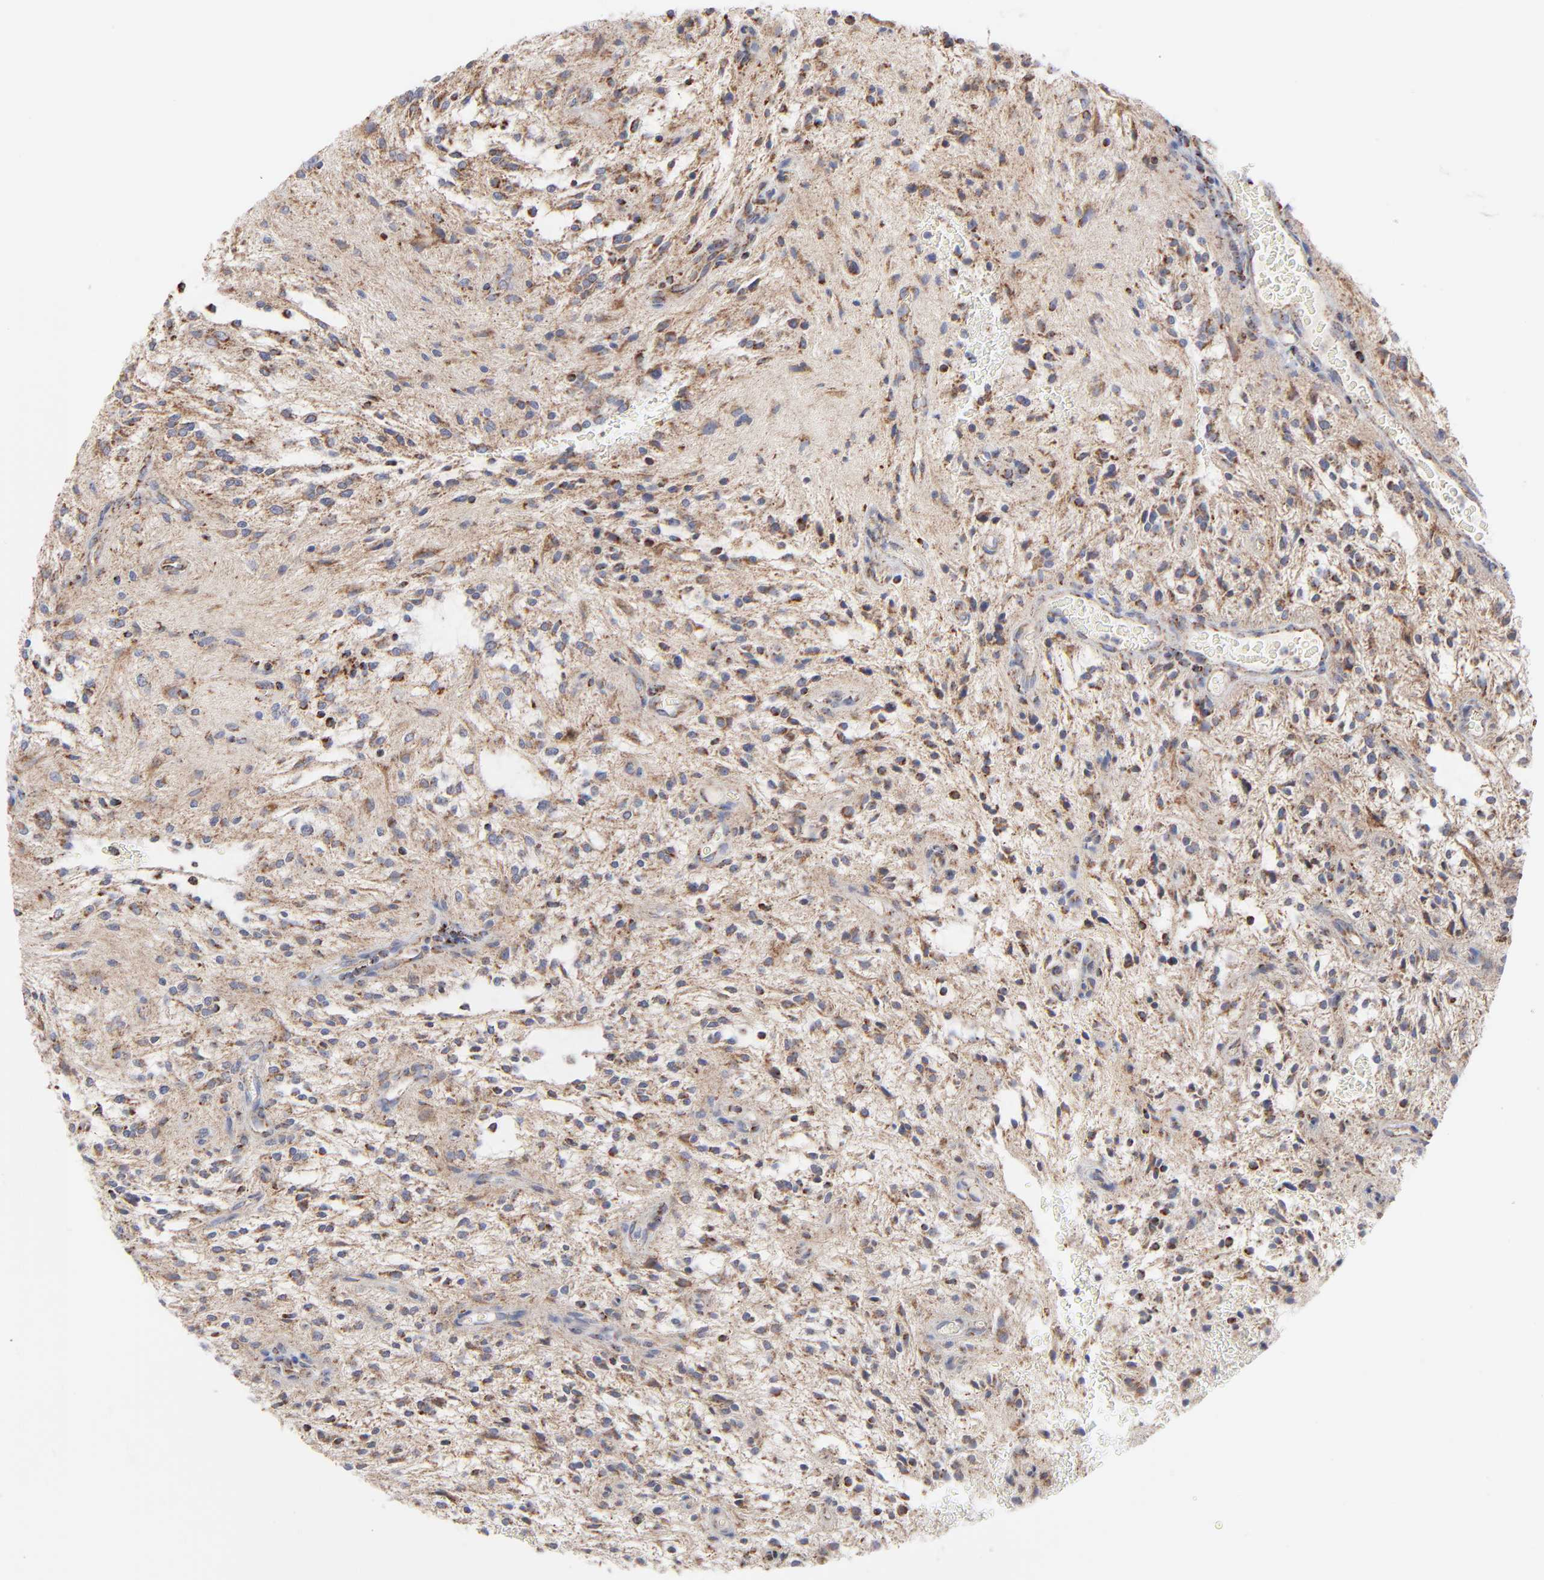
{"staining": {"intensity": "moderate", "quantity": ">75%", "location": "cytoplasmic/membranous"}, "tissue": "glioma", "cell_type": "Tumor cells", "image_type": "cancer", "snomed": [{"axis": "morphology", "description": "Glioma, malignant, NOS"}, {"axis": "topography", "description": "Cerebellum"}], "caption": "Human glioma stained with a protein marker demonstrates moderate staining in tumor cells.", "gene": "ASB3", "patient": {"sex": "female", "age": 10}}